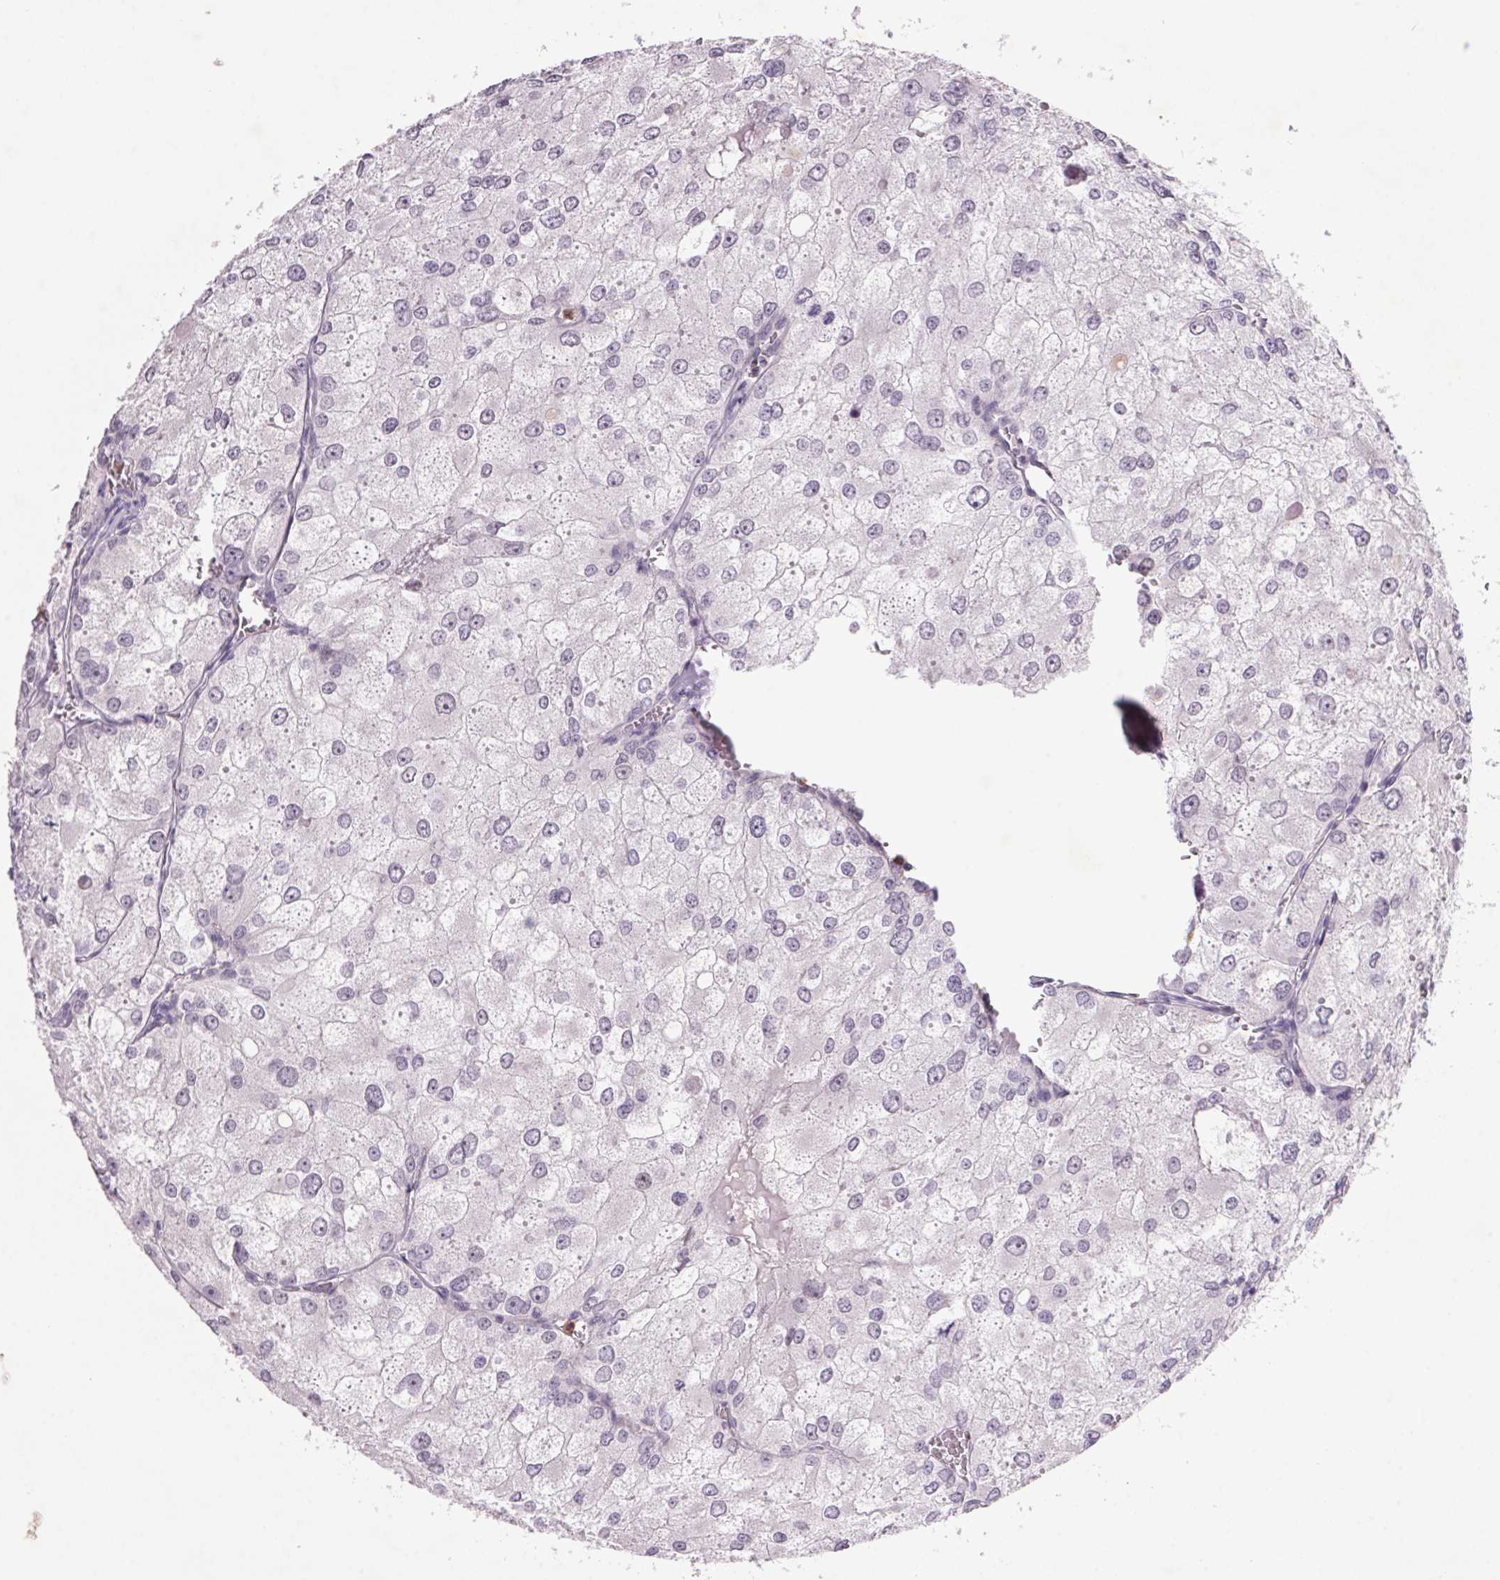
{"staining": {"intensity": "negative", "quantity": "none", "location": "none"}, "tissue": "renal cancer", "cell_type": "Tumor cells", "image_type": "cancer", "snomed": [{"axis": "morphology", "description": "Adenocarcinoma, NOS"}, {"axis": "topography", "description": "Kidney"}], "caption": "Immunohistochemistry photomicrograph of renal cancer stained for a protein (brown), which displays no expression in tumor cells. (DAB immunohistochemistry with hematoxylin counter stain).", "gene": "TRDN", "patient": {"sex": "female", "age": 70}}